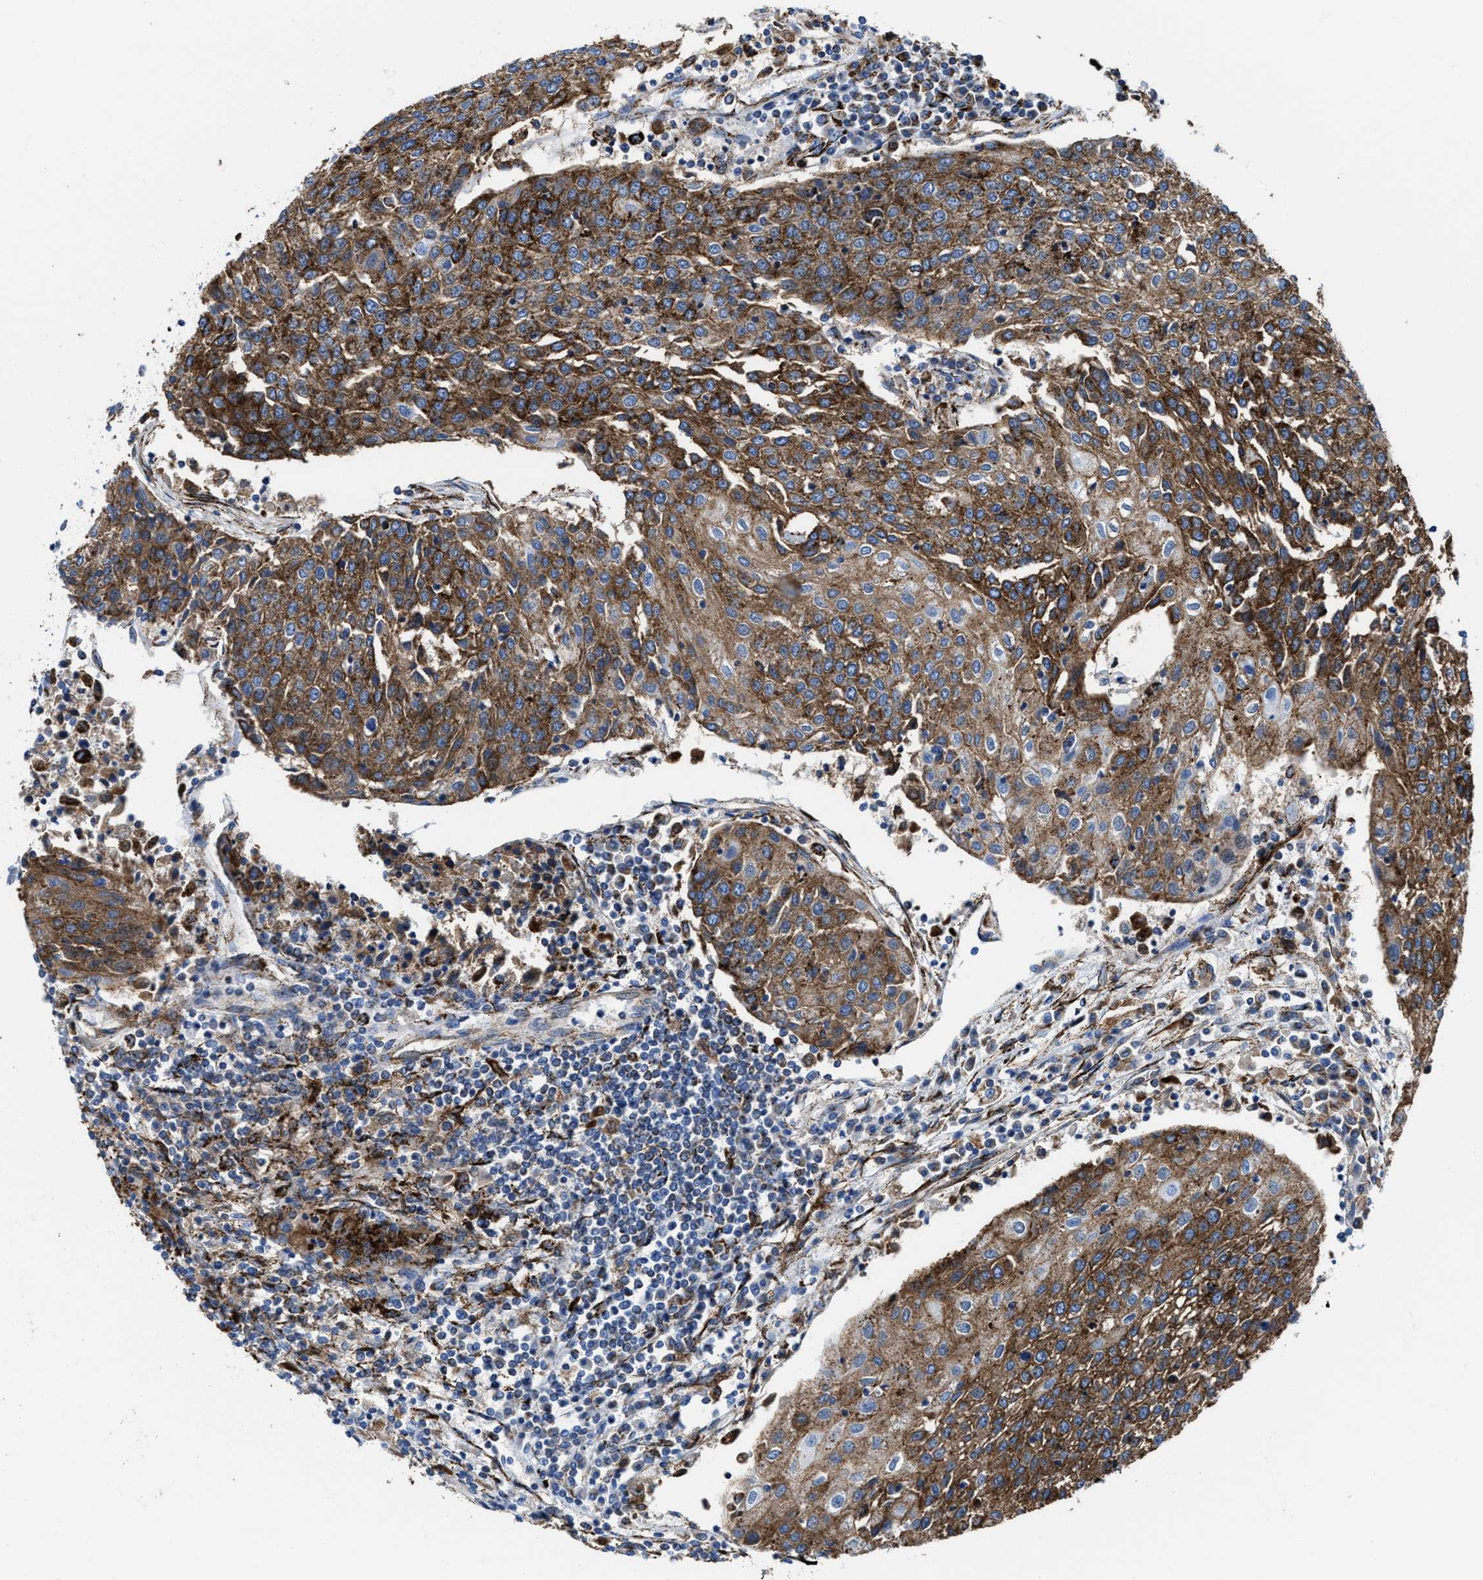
{"staining": {"intensity": "moderate", "quantity": ">75%", "location": "cytoplasmic/membranous"}, "tissue": "urothelial cancer", "cell_type": "Tumor cells", "image_type": "cancer", "snomed": [{"axis": "morphology", "description": "Urothelial carcinoma, High grade"}, {"axis": "topography", "description": "Urinary bladder"}], "caption": "High-magnification brightfield microscopy of high-grade urothelial carcinoma stained with DAB (brown) and counterstained with hematoxylin (blue). tumor cells exhibit moderate cytoplasmic/membranous staining is appreciated in approximately>75% of cells. The staining is performed using DAB (3,3'-diaminobenzidine) brown chromogen to label protein expression. The nuclei are counter-stained blue using hematoxylin.", "gene": "ALDH1B1", "patient": {"sex": "female", "age": 85}}